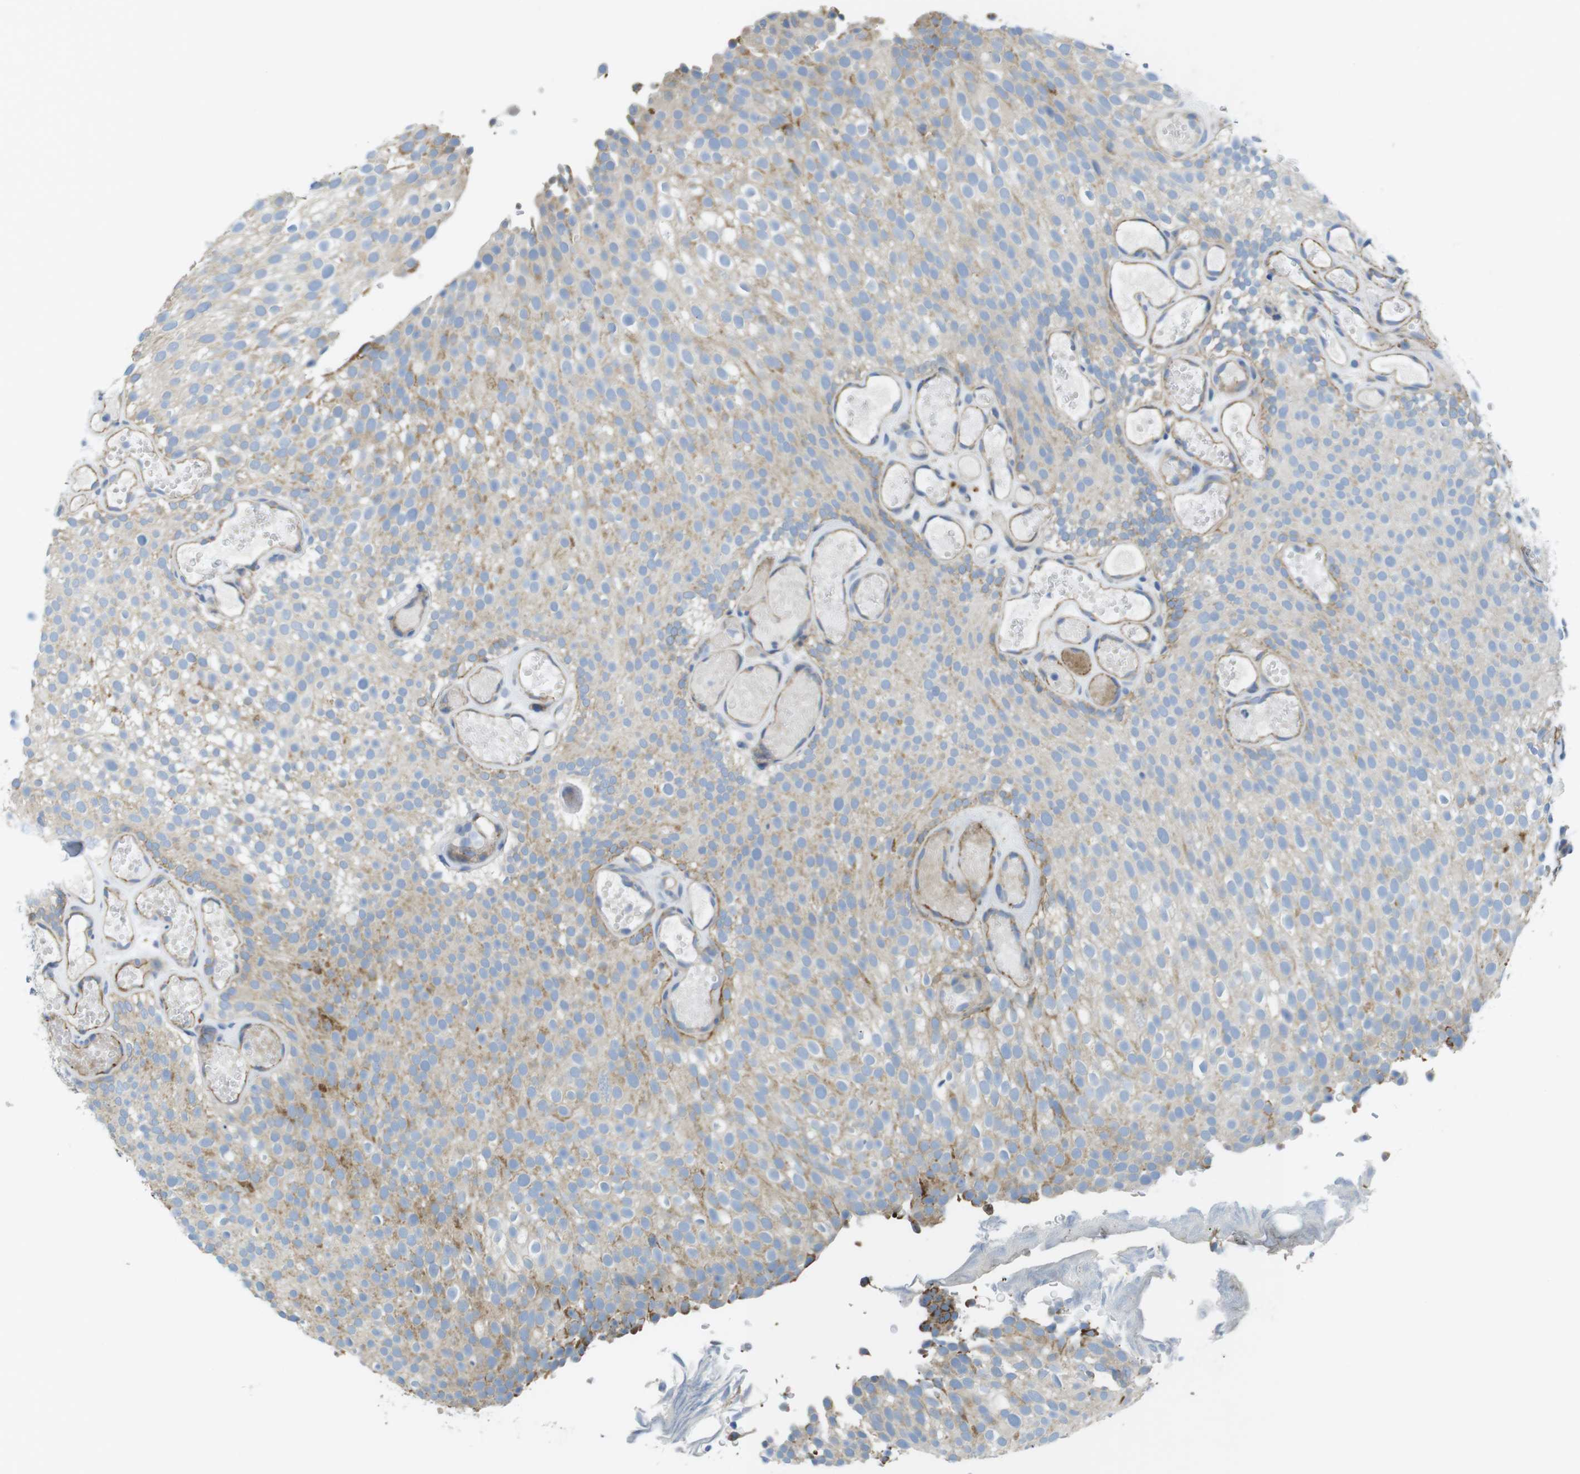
{"staining": {"intensity": "moderate", "quantity": ">75%", "location": "cytoplasmic/membranous"}, "tissue": "urothelial cancer", "cell_type": "Tumor cells", "image_type": "cancer", "snomed": [{"axis": "morphology", "description": "Urothelial carcinoma, Low grade"}, {"axis": "topography", "description": "Urinary bladder"}], "caption": "Immunohistochemical staining of low-grade urothelial carcinoma displays moderate cytoplasmic/membranous protein positivity in approximately >75% of tumor cells. (Stains: DAB in brown, nuclei in blue, Microscopy: brightfield microscopy at high magnification).", "gene": "TMEM234", "patient": {"sex": "male", "age": 78}}